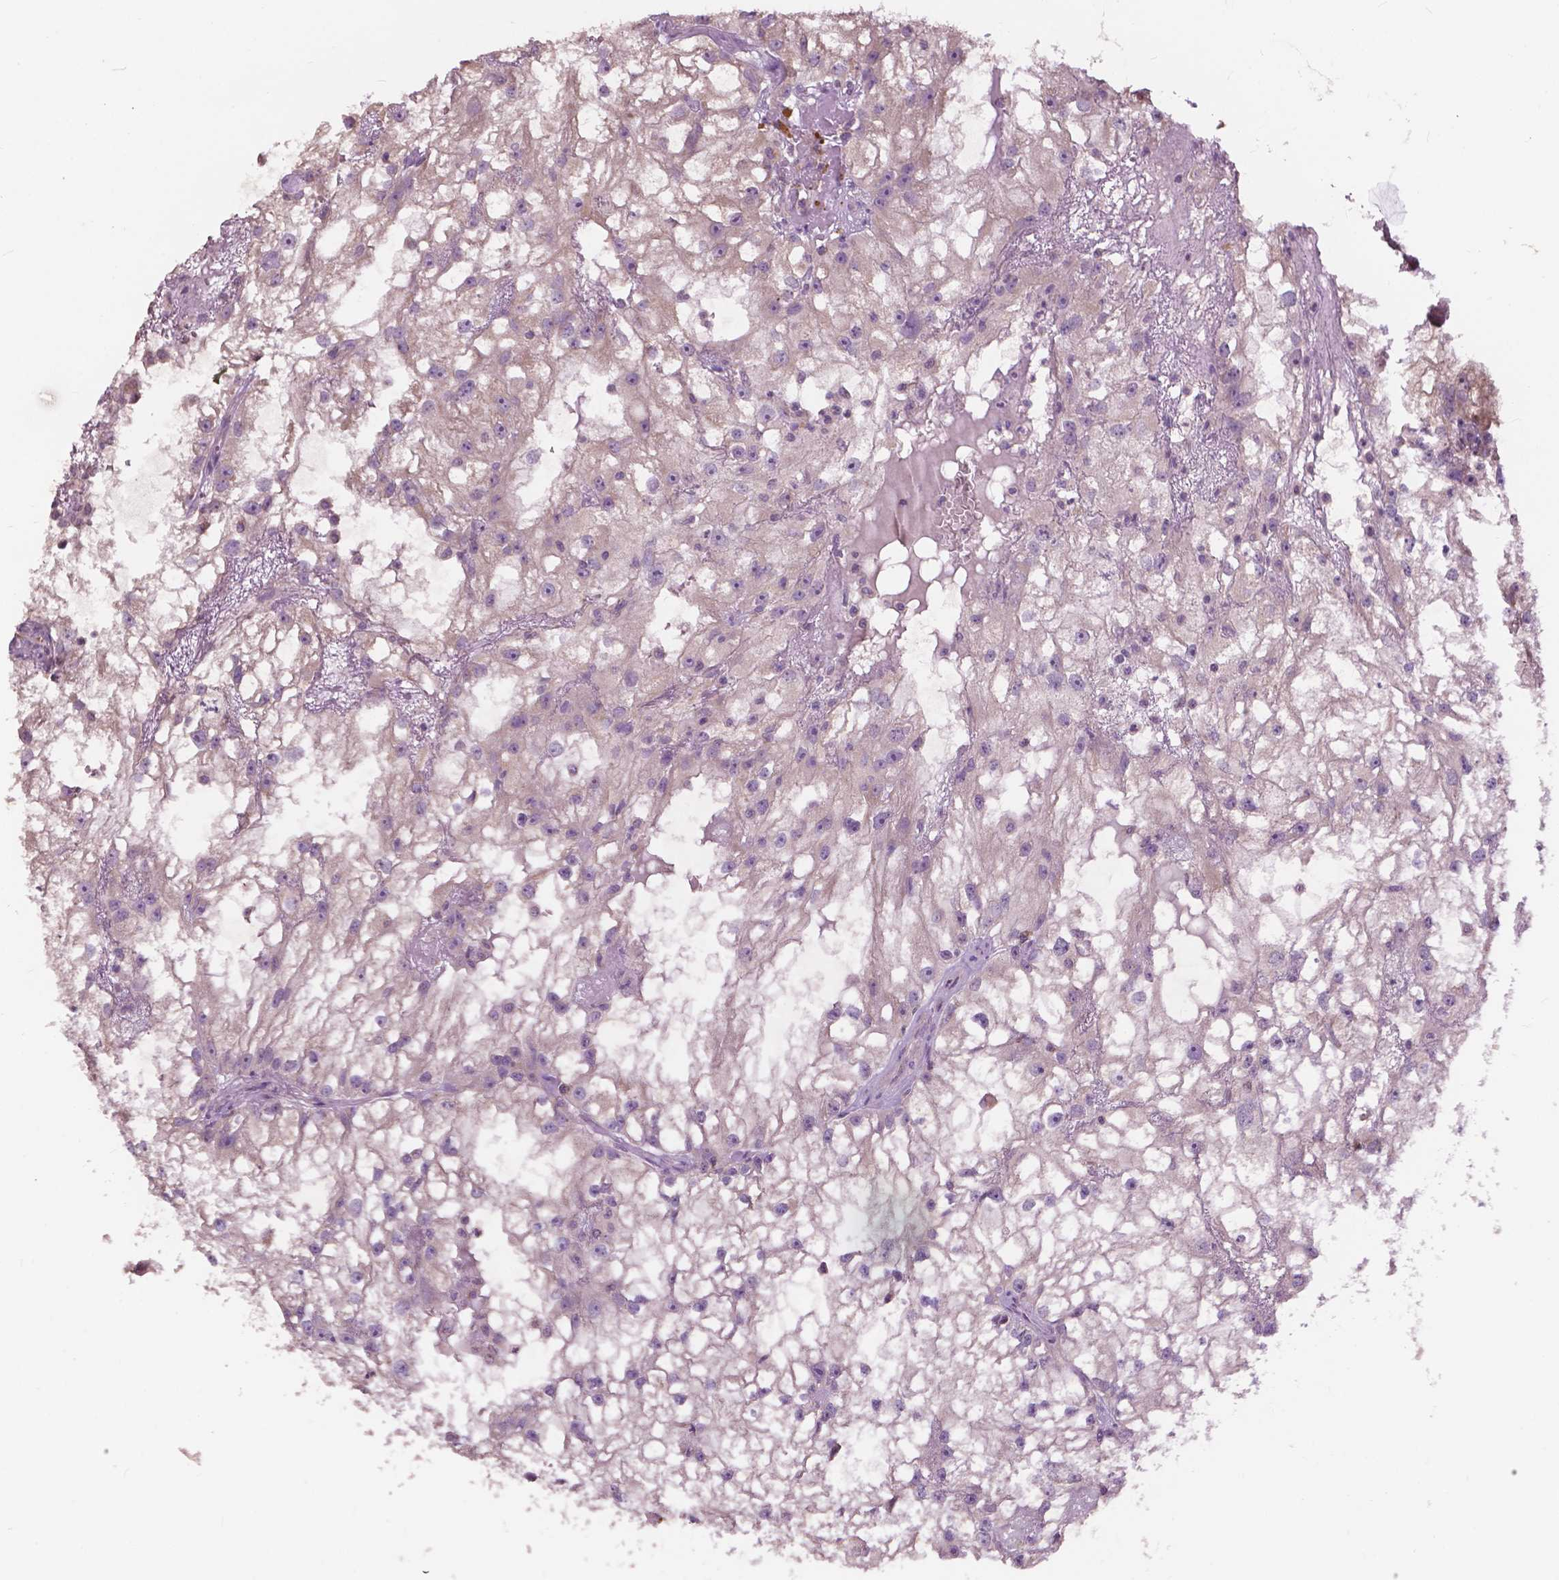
{"staining": {"intensity": "negative", "quantity": "none", "location": "none"}, "tissue": "renal cancer", "cell_type": "Tumor cells", "image_type": "cancer", "snomed": [{"axis": "morphology", "description": "Adenocarcinoma, NOS"}, {"axis": "topography", "description": "Kidney"}], "caption": "Renal adenocarcinoma was stained to show a protein in brown. There is no significant positivity in tumor cells.", "gene": "NDUFA10", "patient": {"sex": "male", "age": 59}}